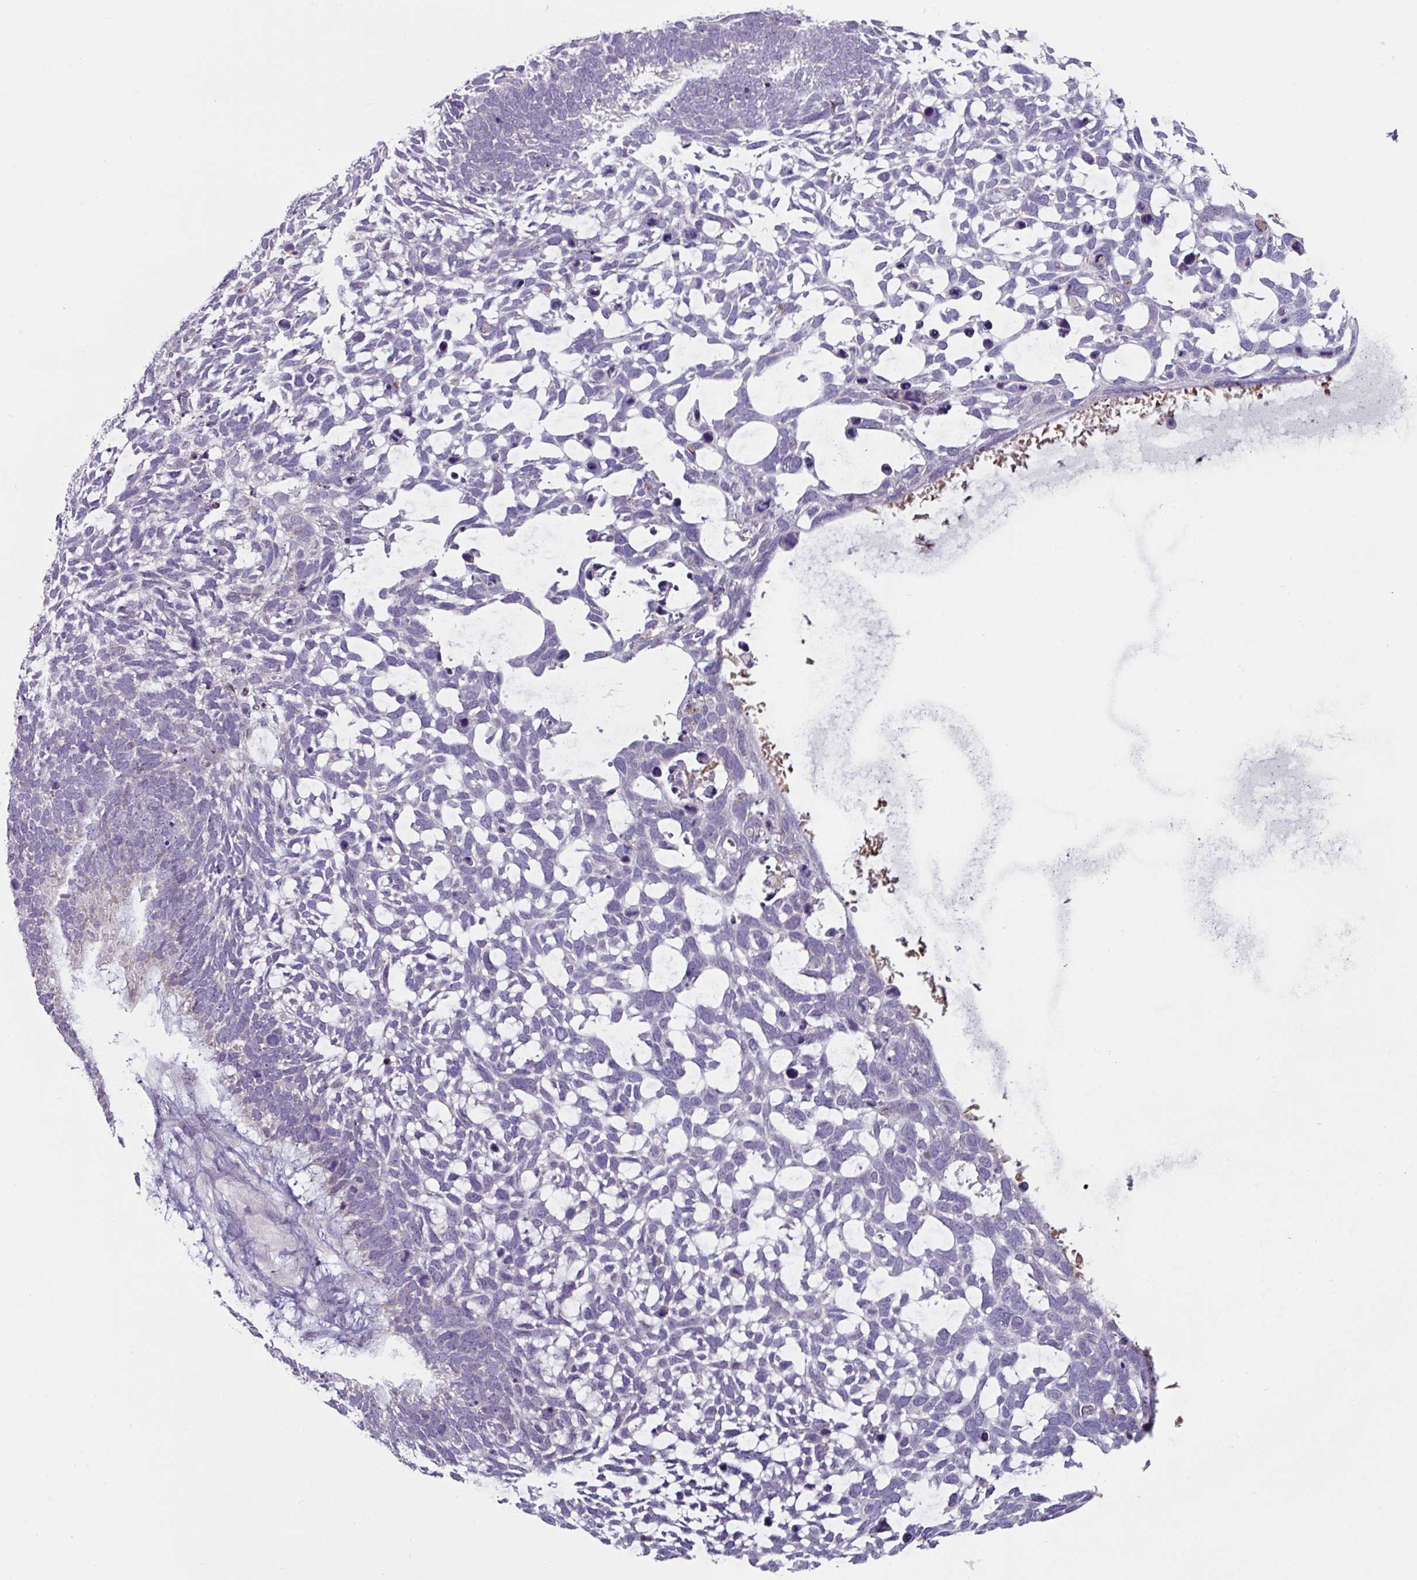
{"staining": {"intensity": "negative", "quantity": "none", "location": "none"}, "tissue": "skin cancer", "cell_type": "Tumor cells", "image_type": "cancer", "snomed": [{"axis": "morphology", "description": "Basal cell carcinoma"}, {"axis": "topography", "description": "Skin"}], "caption": "High power microscopy image of an immunohistochemistry image of skin cancer, revealing no significant positivity in tumor cells.", "gene": "MTMR14", "patient": {"sex": "male", "age": 88}}